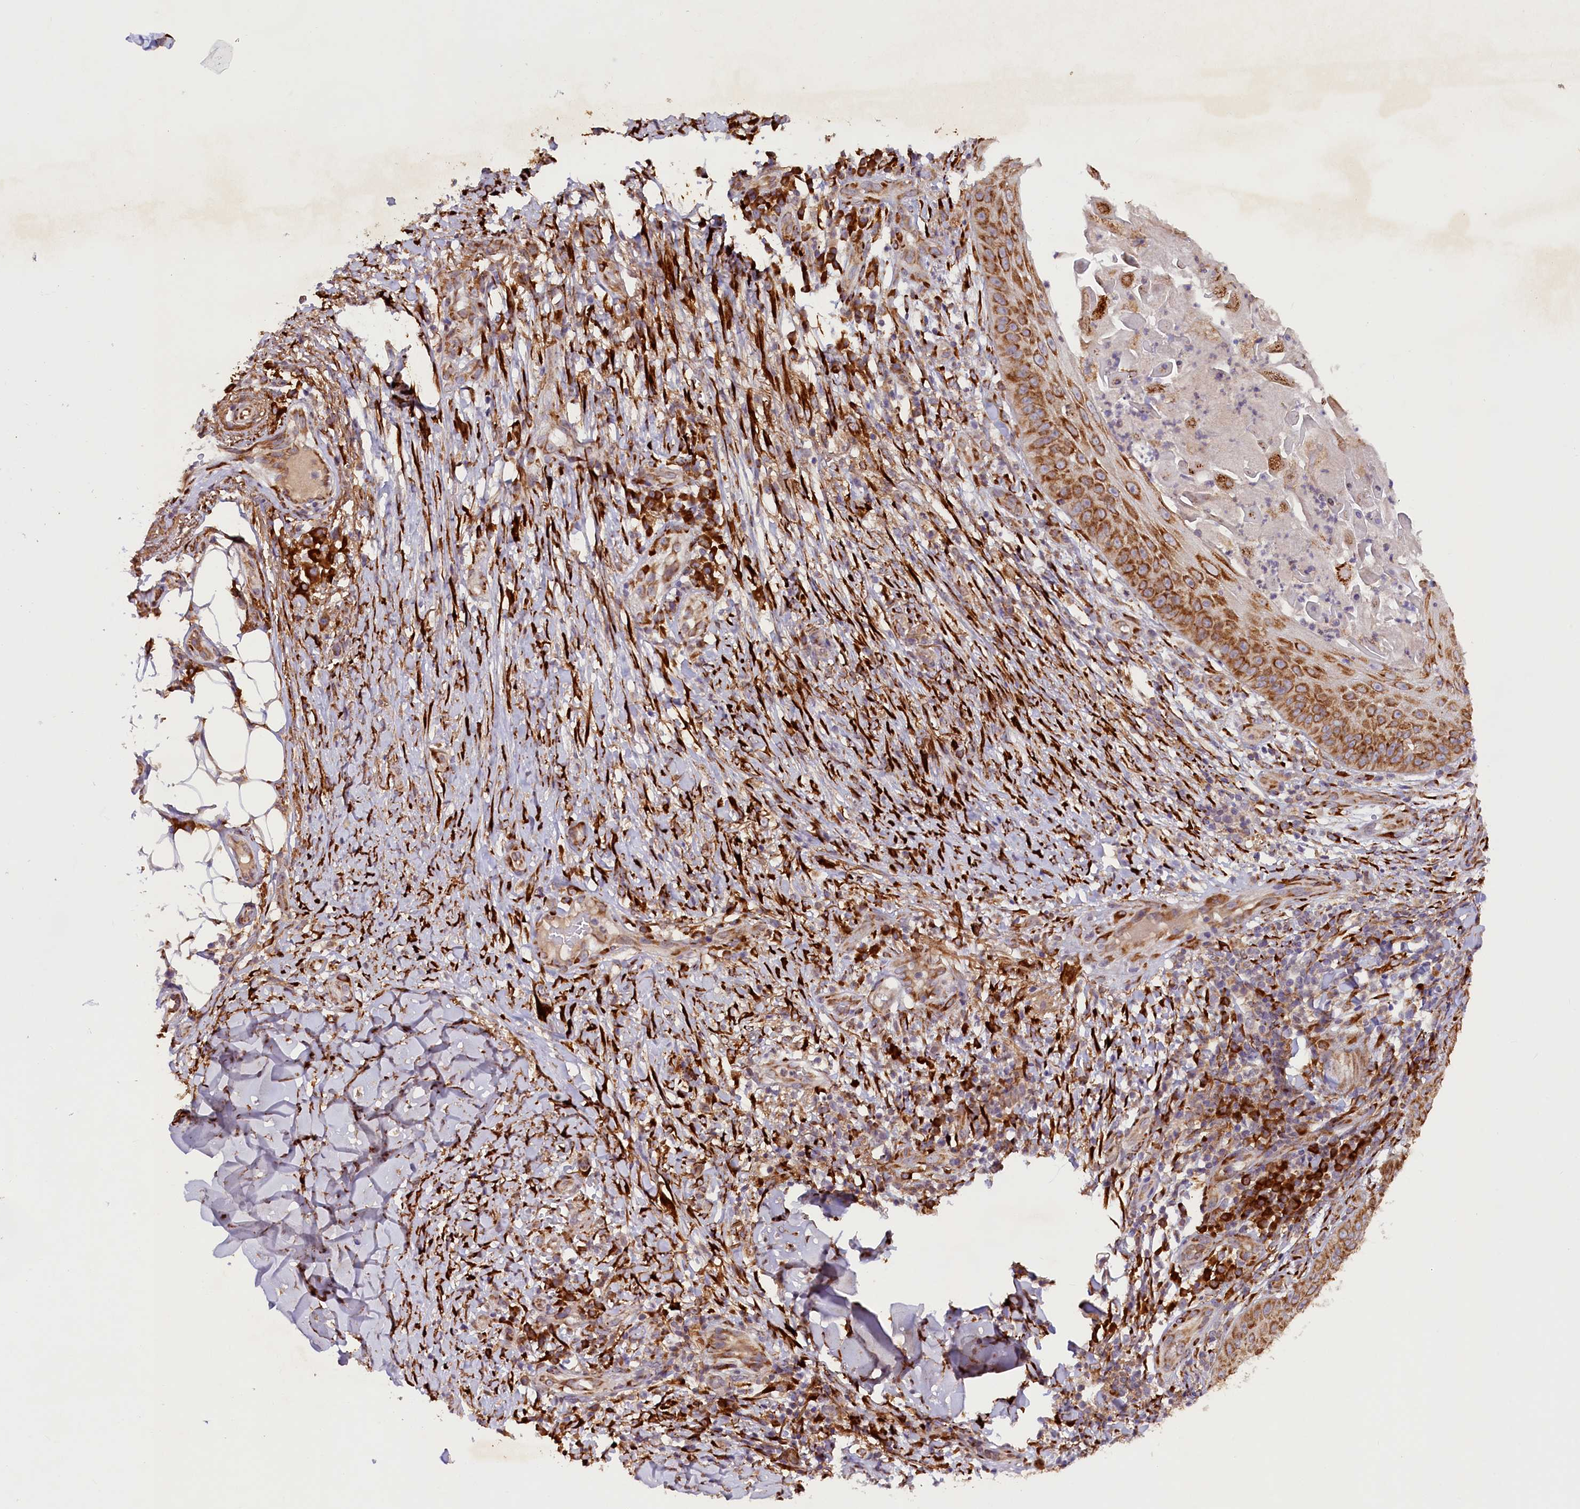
{"staining": {"intensity": "moderate", "quantity": ">75%", "location": "cytoplasmic/membranous"}, "tissue": "skin cancer", "cell_type": "Tumor cells", "image_type": "cancer", "snomed": [{"axis": "morphology", "description": "Squamous cell carcinoma, NOS"}, {"axis": "topography", "description": "Skin"}], "caption": "There is medium levels of moderate cytoplasmic/membranous expression in tumor cells of skin squamous cell carcinoma, as demonstrated by immunohistochemical staining (brown color).", "gene": "SSC5D", "patient": {"sex": "male", "age": 70}}